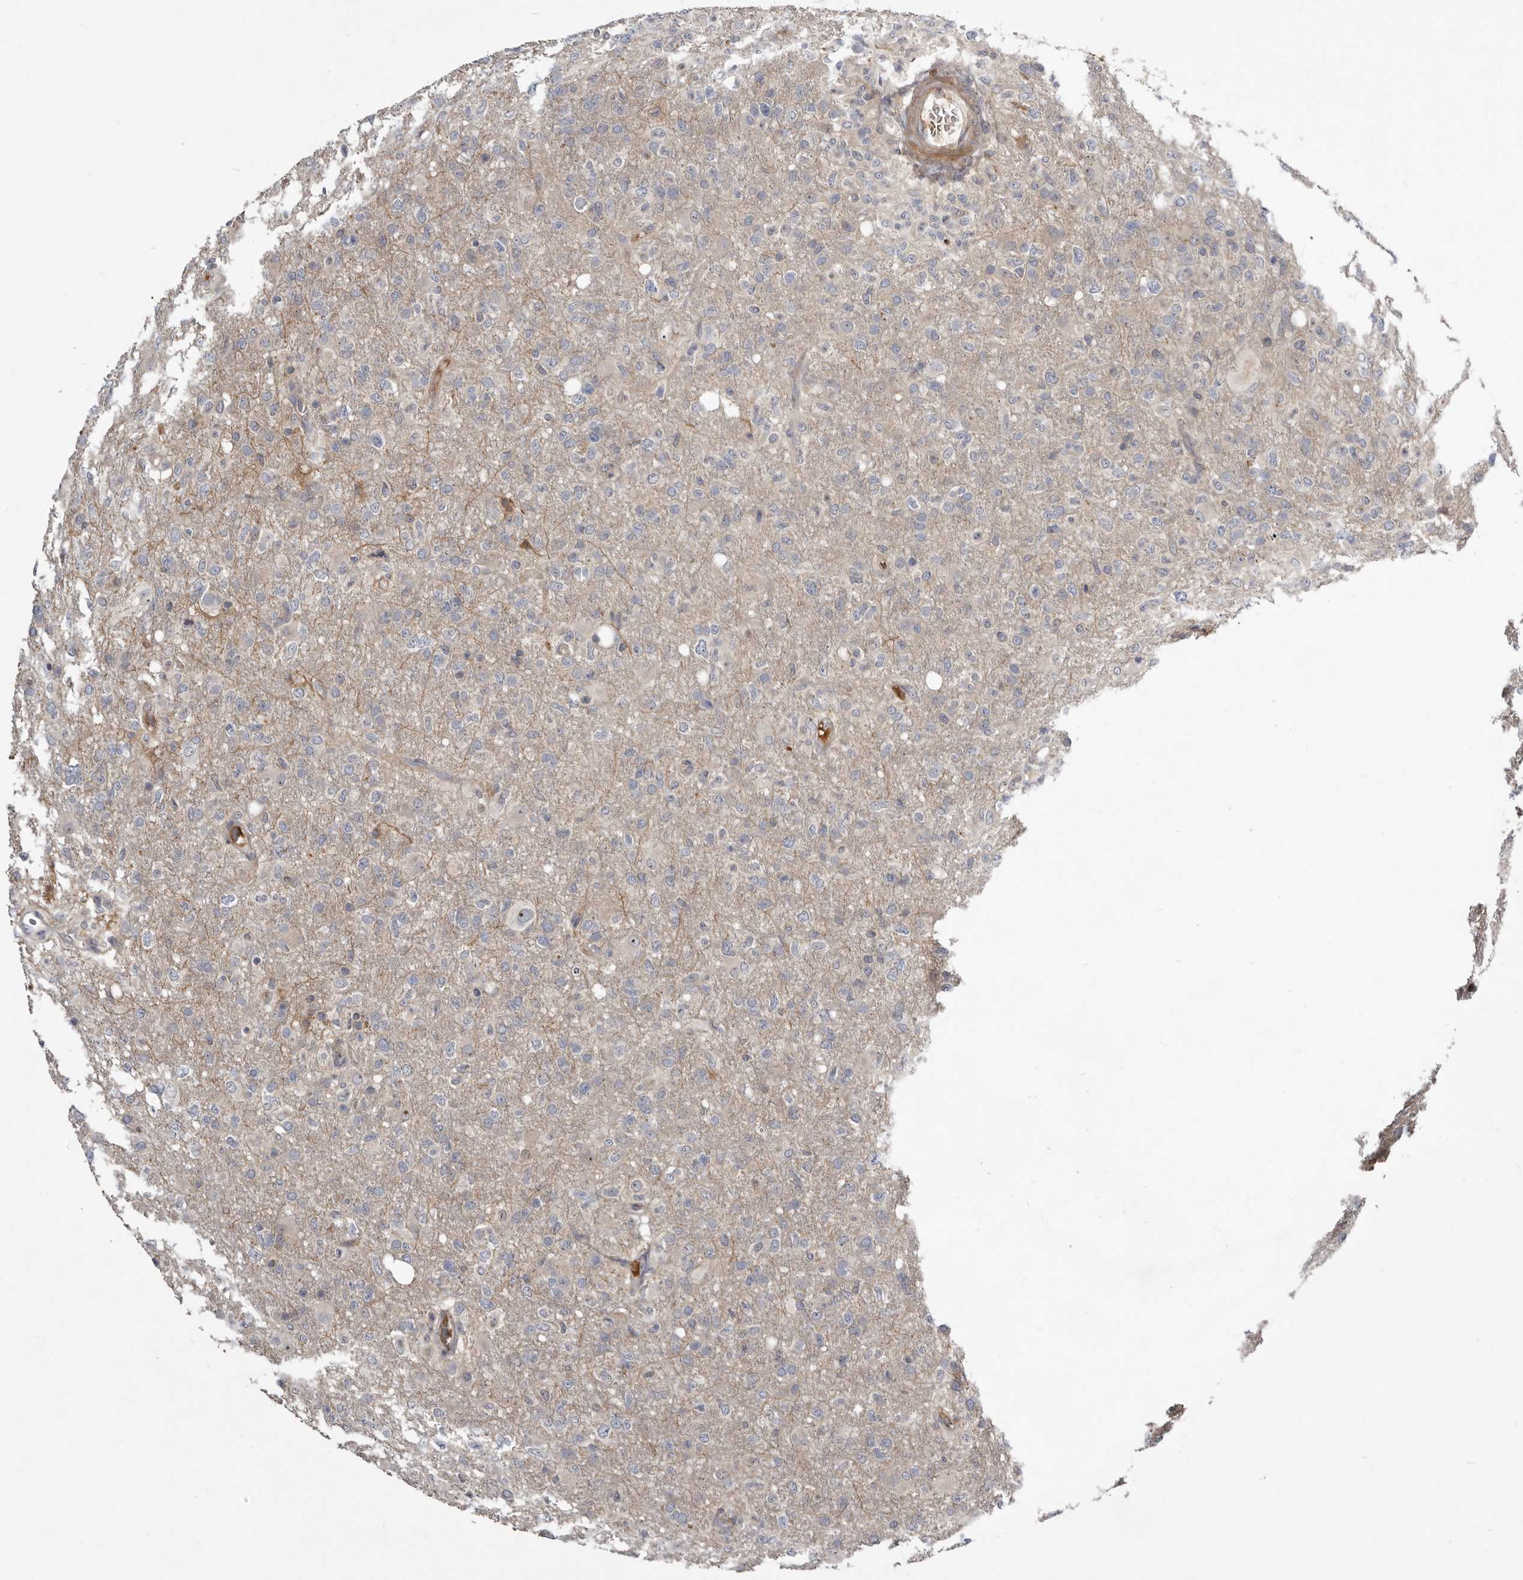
{"staining": {"intensity": "weak", "quantity": "<25%", "location": "cytoplasmic/membranous"}, "tissue": "glioma", "cell_type": "Tumor cells", "image_type": "cancer", "snomed": [{"axis": "morphology", "description": "Glioma, malignant, High grade"}, {"axis": "topography", "description": "Brain"}], "caption": "Tumor cells show no significant protein positivity in malignant high-grade glioma. The staining was performed using DAB to visualize the protein expression in brown, while the nuclei were stained in blue with hematoxylin (Magnification: 20x).", "gene": "TTC39A", "patient": {"sex": "female", "age": 57}}